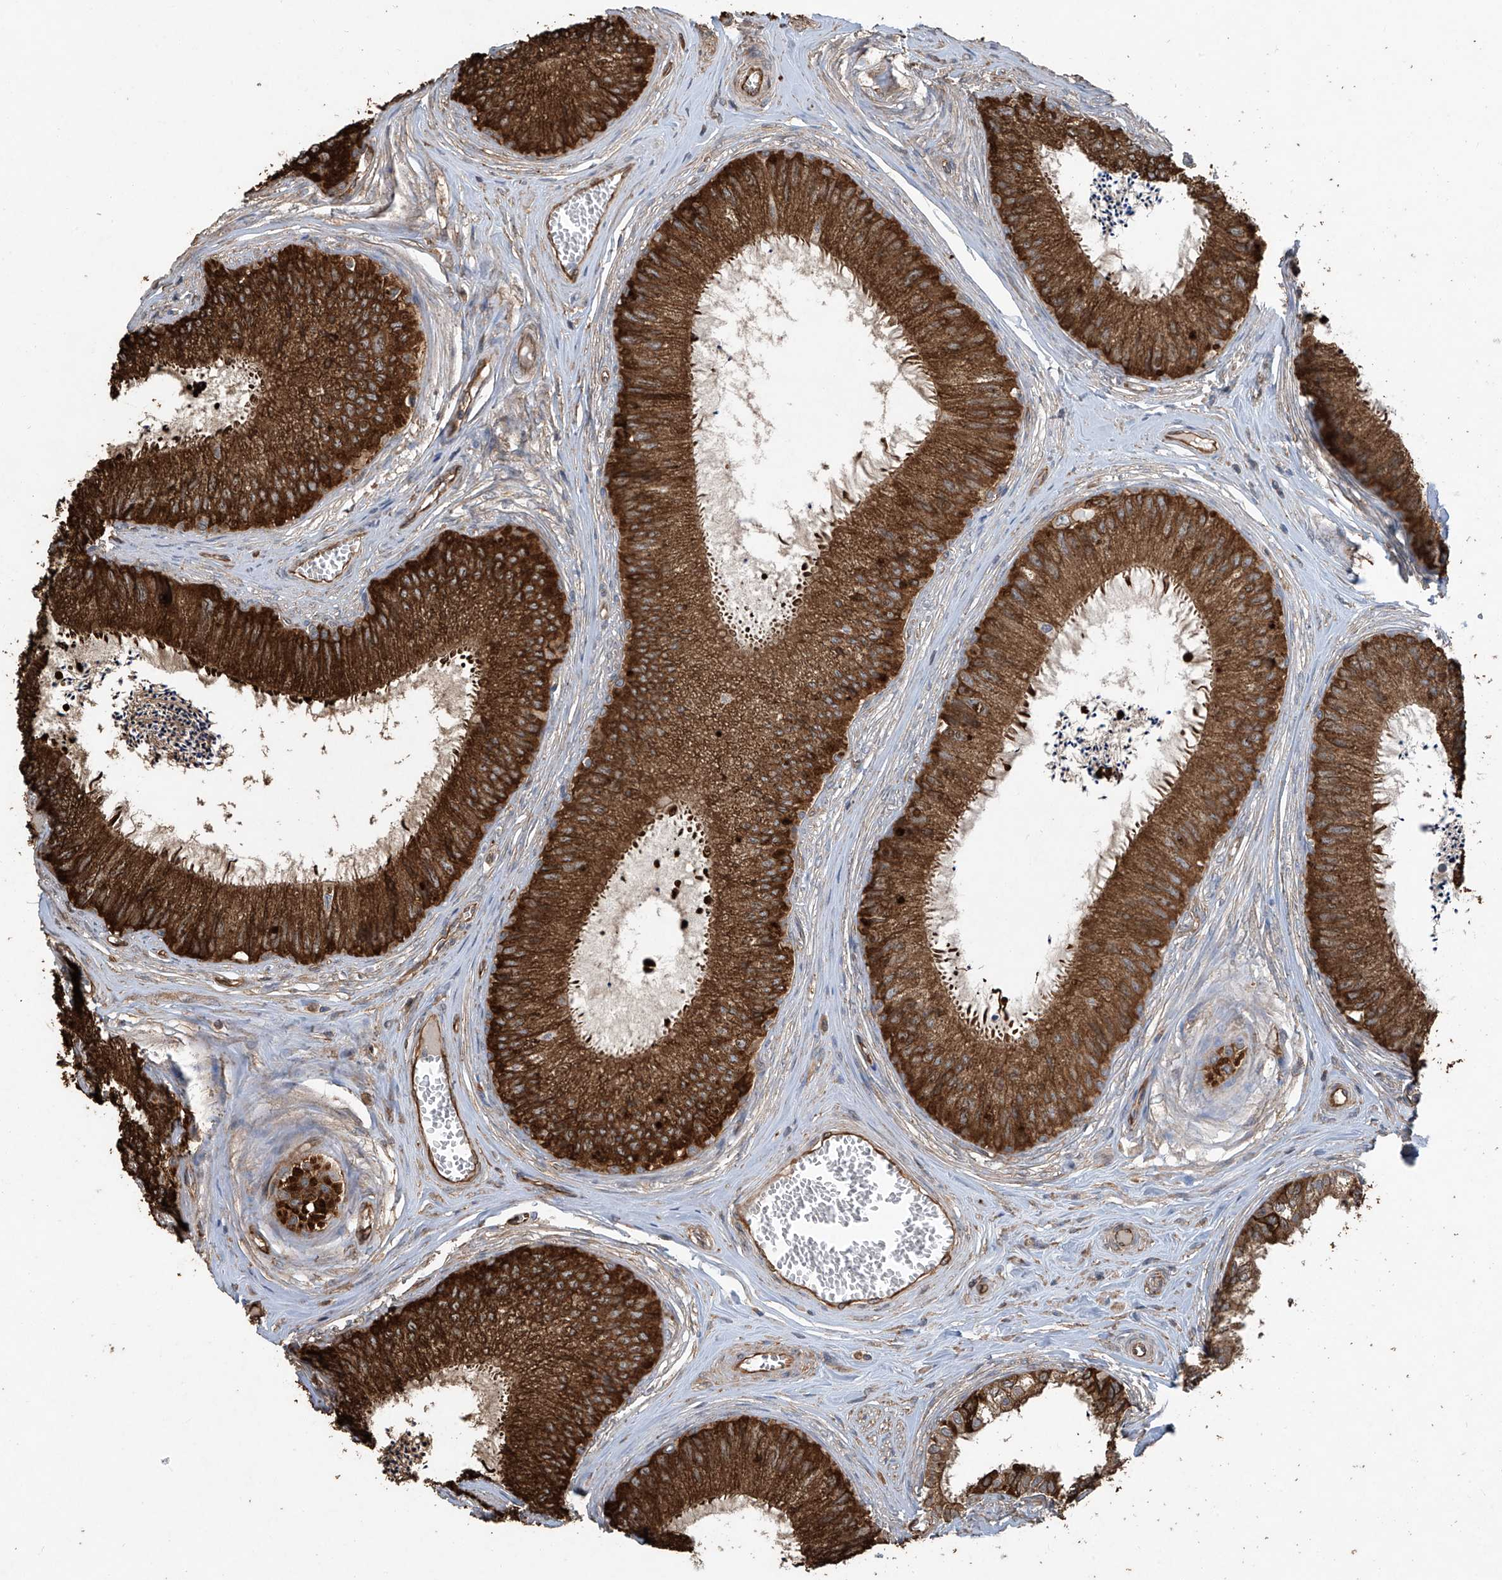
{"staining": {"intensity": "strong", "quantity": ">75%", "location": "cytoplasmic/membranous"}, "tissue": "epididymis", "cell_type": "Glandular cells", "image_type": "normal", "snomed": [{"axis": "morphology", "description": "Normal tissue, NOS"}, {"axis": "topography", "description": "Epididymis"}], "caption": "Immunohistochemistry photomicrograph of normal epididymis stained for a protein (brown), which exhibits high levels of strong cytoplasmic/membranous staining in about >75% of glandular cells.", "gene": "AGBL5", "patient": {"sex": "male", "age": 79}}